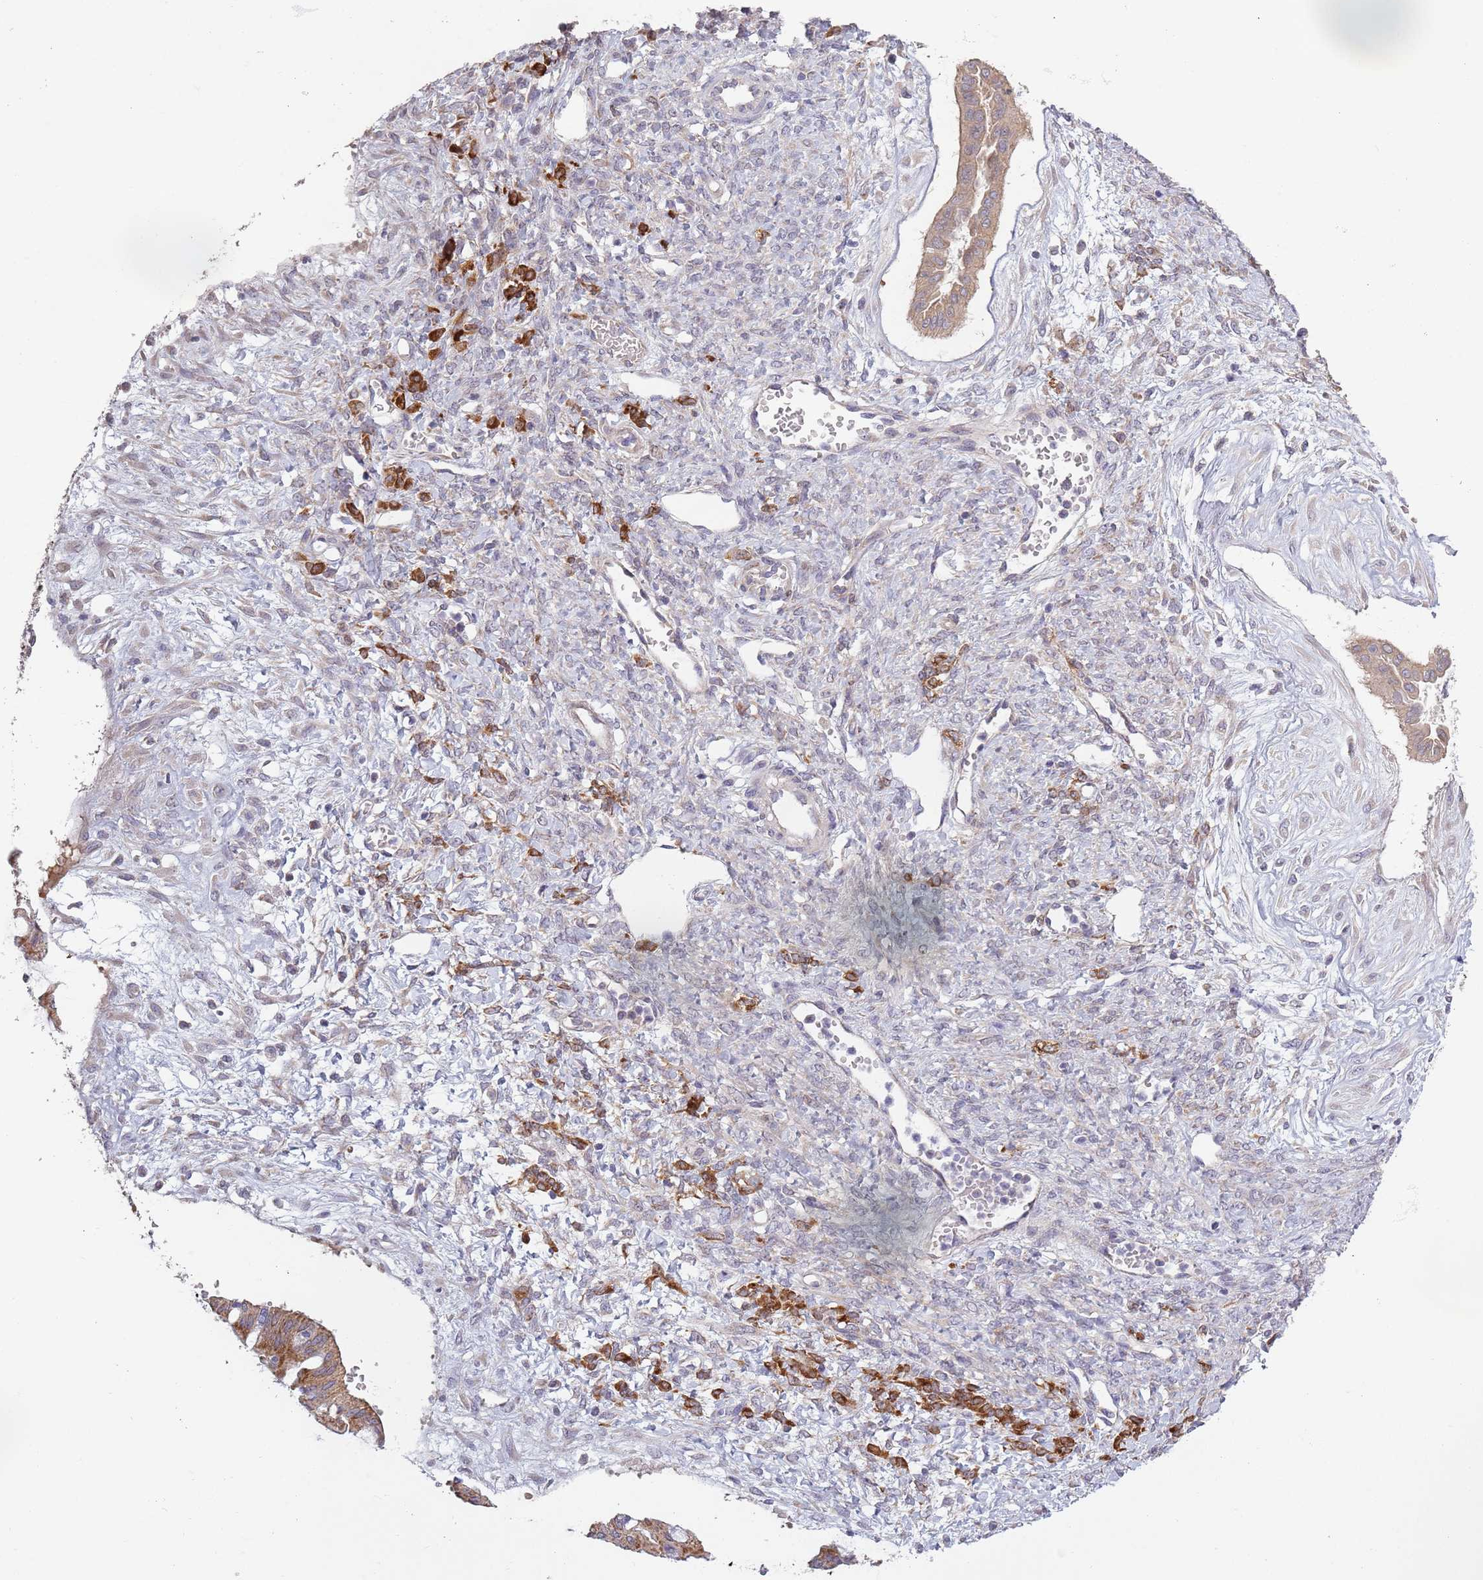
{"staining": {"intensity": "moderate", "quantity": ">75%", "location": "cytoplasmic/membranous"}, "tissue": "ovarian cancer", "cell_type": "Tumor cells", "image_type": "cancer", "snomed": [{"axis": "morphology", "description": "Cystadenocarcinoma, mucinous, NOS"}, {"axis": "topography", "description": "Ovary"}], "caption": "Ovarian mucinous cystadenocarcinoma stained with a protein marker demonstrates moderate staining in tumor cells.", "gene": "COQ5", "patient": {"sex": "female", "age": 73}}